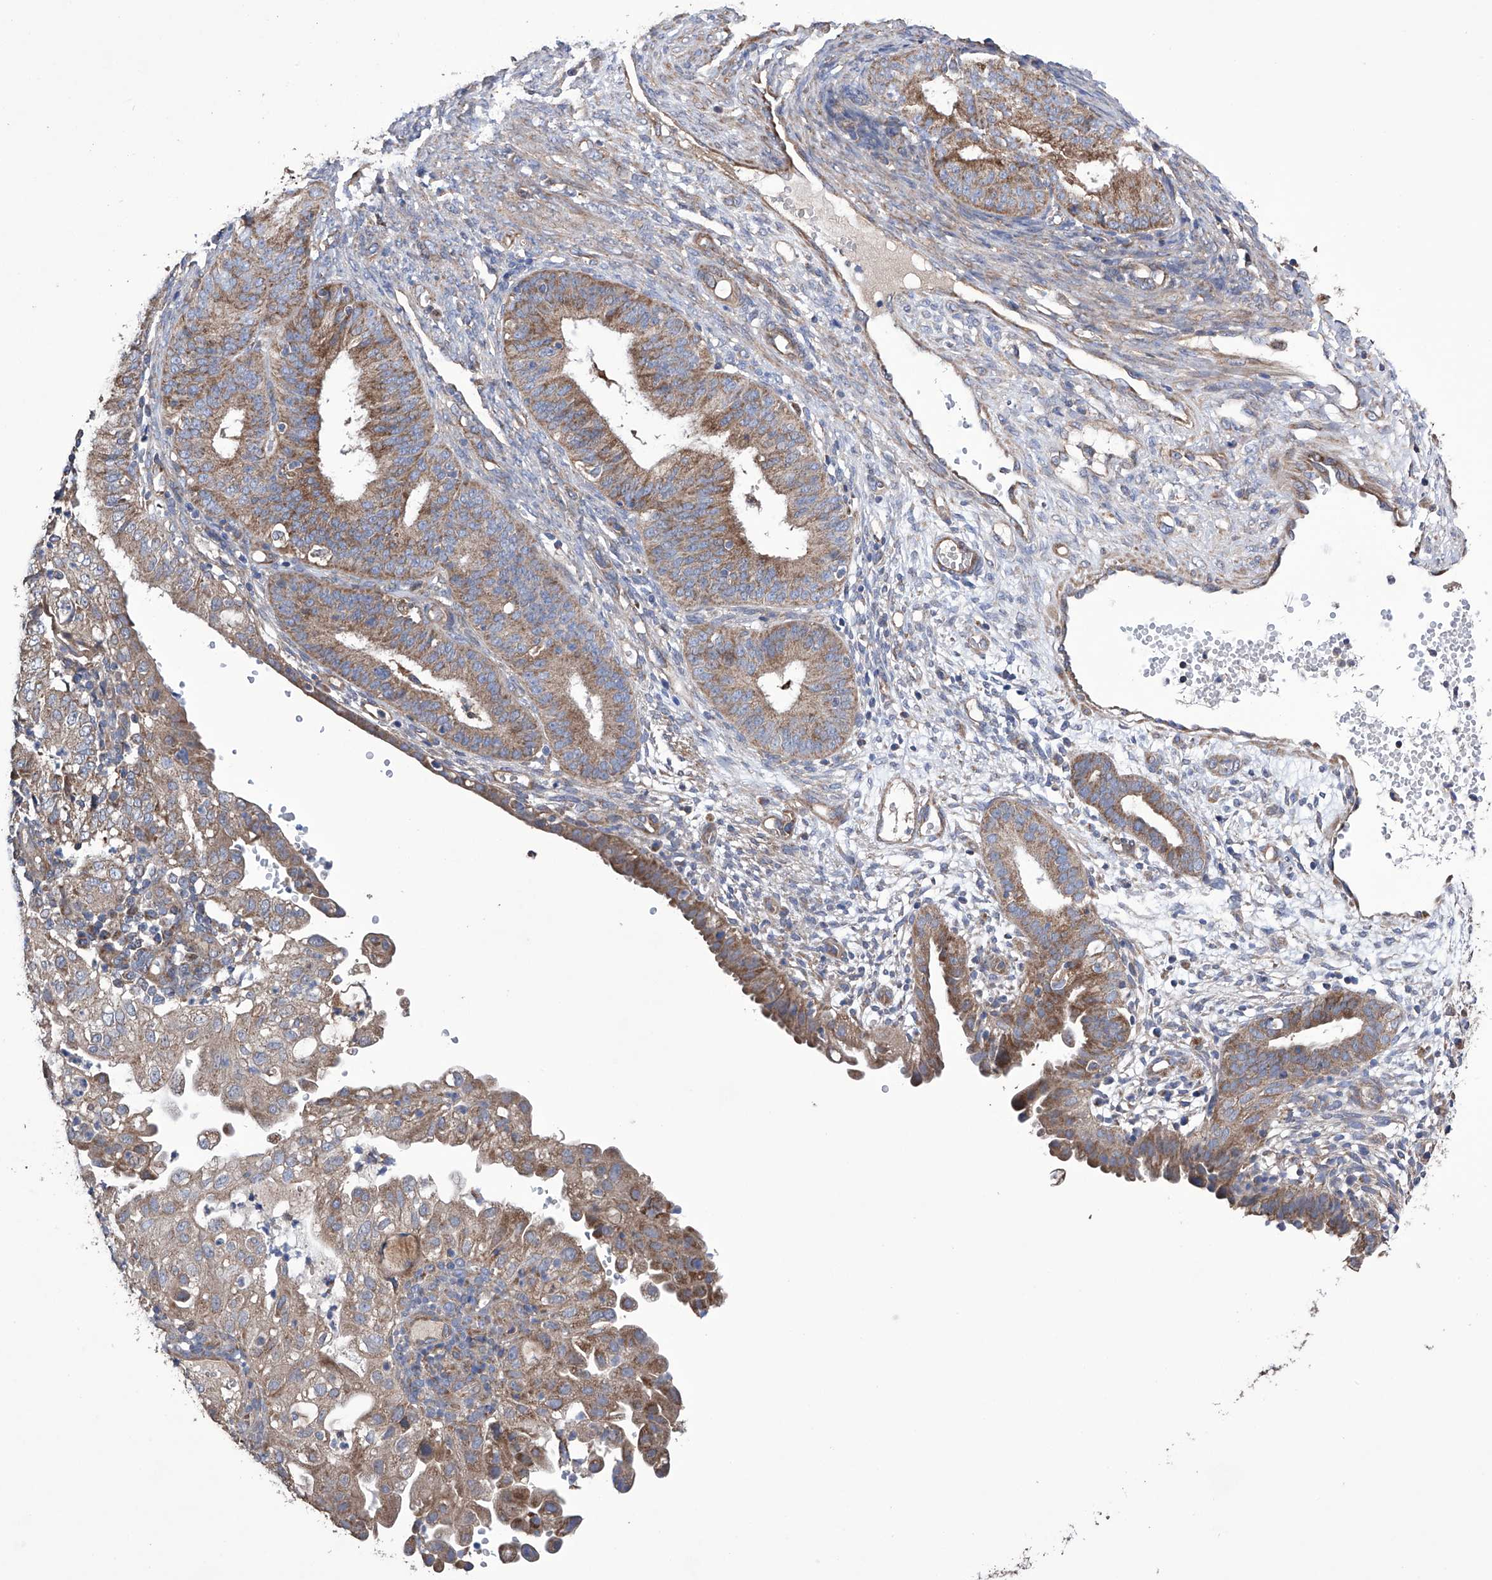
{"staining": {"intensity": "moderate", "quantity": ">75%", "location": "cytoplasmic/membranous"}, "tissue": "endometrial cancer", "cell_type": "Tumor cells", "image_type": "cancer", "snomed": [{"axis": "morphology", "description": "Adenocarcinoma, NOS"}, {"axis": "topography", "description": "Endometrium"}], "caption": "A photomicrograph of human endometrial cancer (adenocarcinoma) stained for a protein reveals moderate cytoplasmic/membranous brown staining in tumor cells.", "gene": "EFCAB2", "patient": {"sex": "female", "age": 51}}